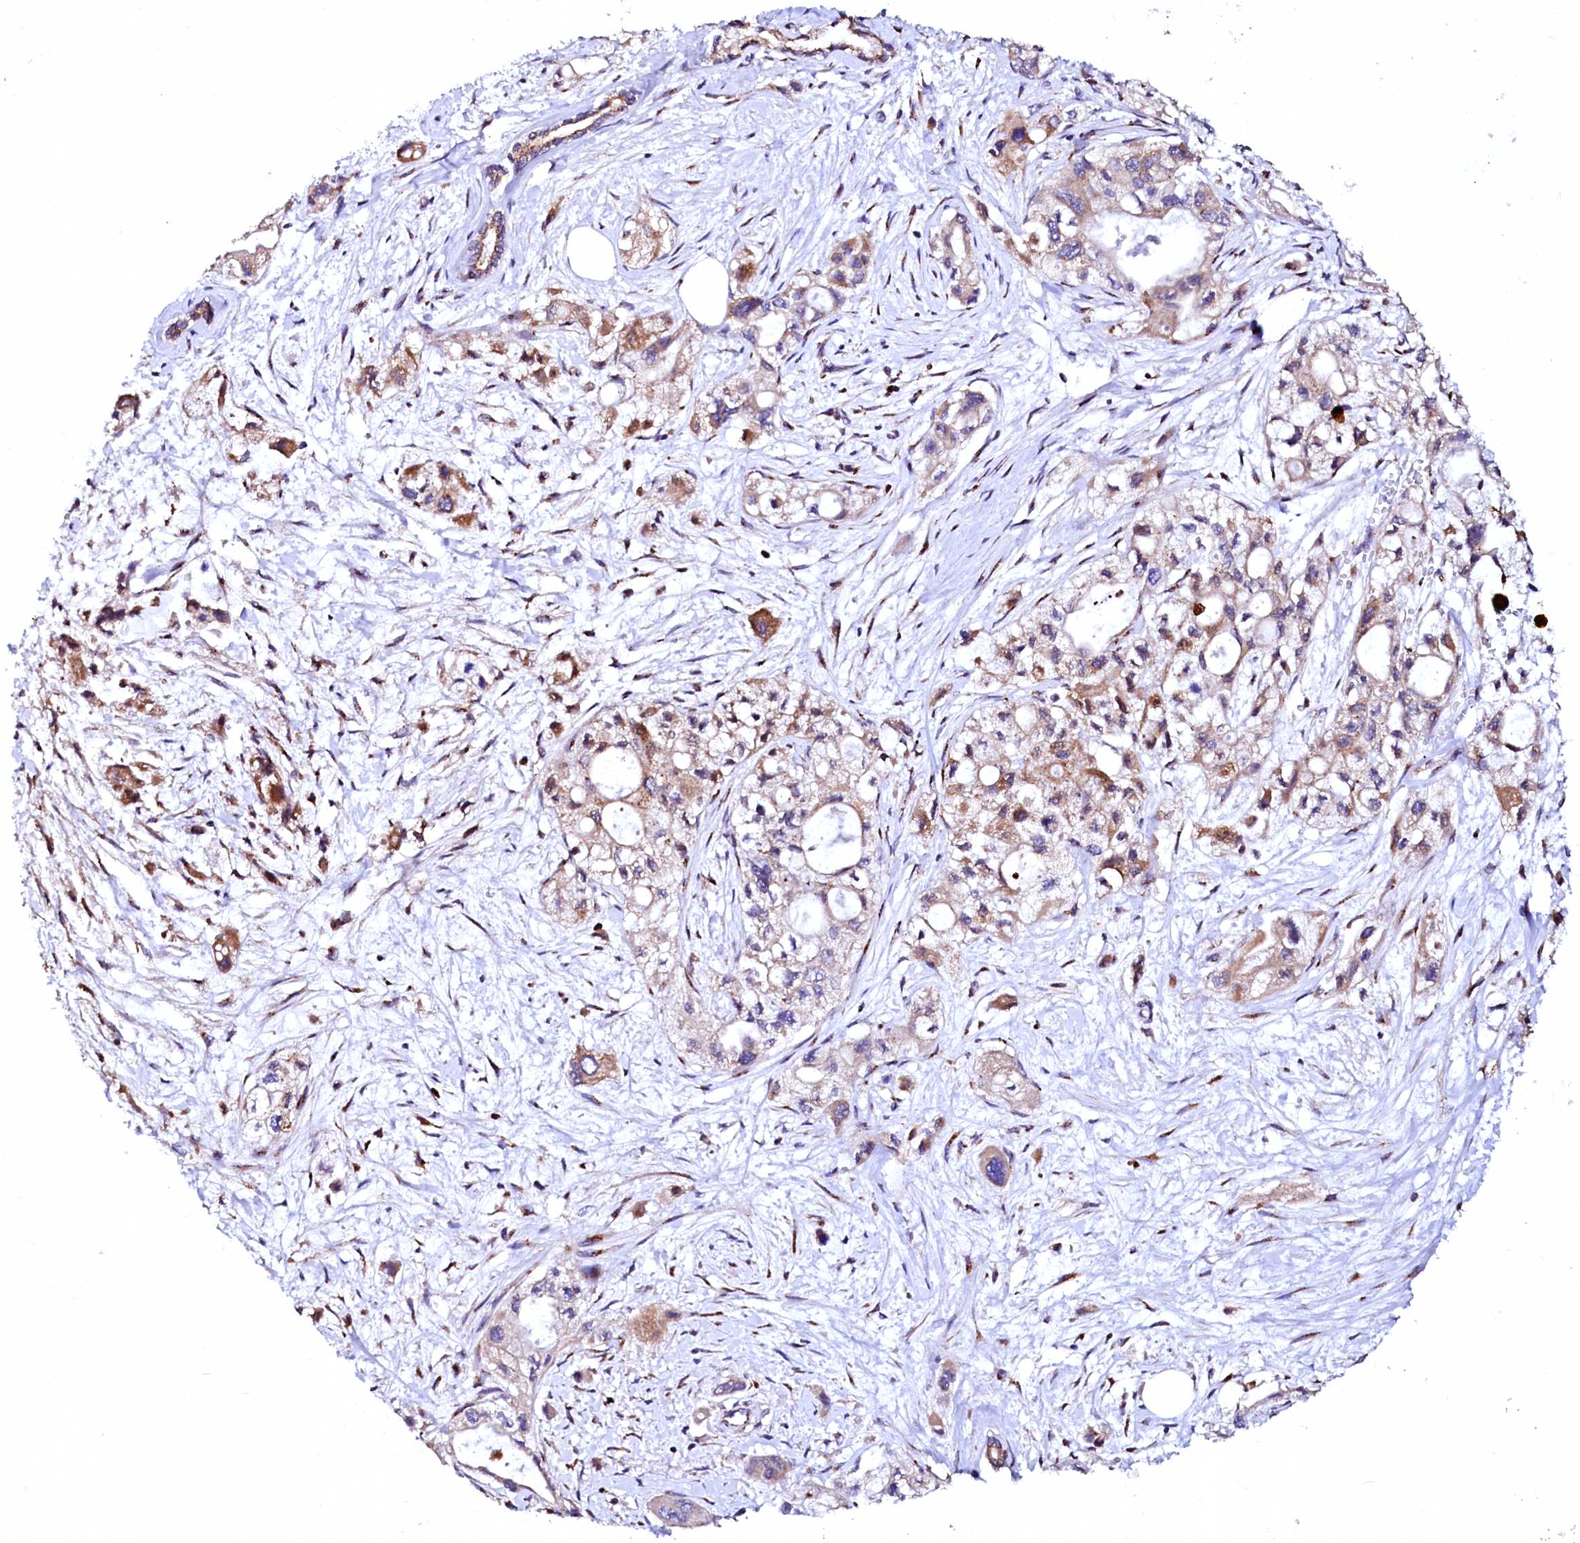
{"staining": {"intensity": "weak", "quantity": "25%-75%", "location": "cytoplasmic/membranous"}, "tissue": "pancreatic cancer", "cell_type": "Tumor cells", "image_type": "cancer", "snomed": [{"axis": "morphology", "description": "Adenocarcinoma, NOS"}, {"axis": "topography", "description": "Pancreas"}], "caption": "Immunohistochemical staining of pancreatic cancer (adenocarcinoma) exhibits low levels of weak cytoplasmic/membranous staining in about 25%-75% of tumor cells.", "gene": "LMAN1", "patient": {"sex": "male", "age": 75}}